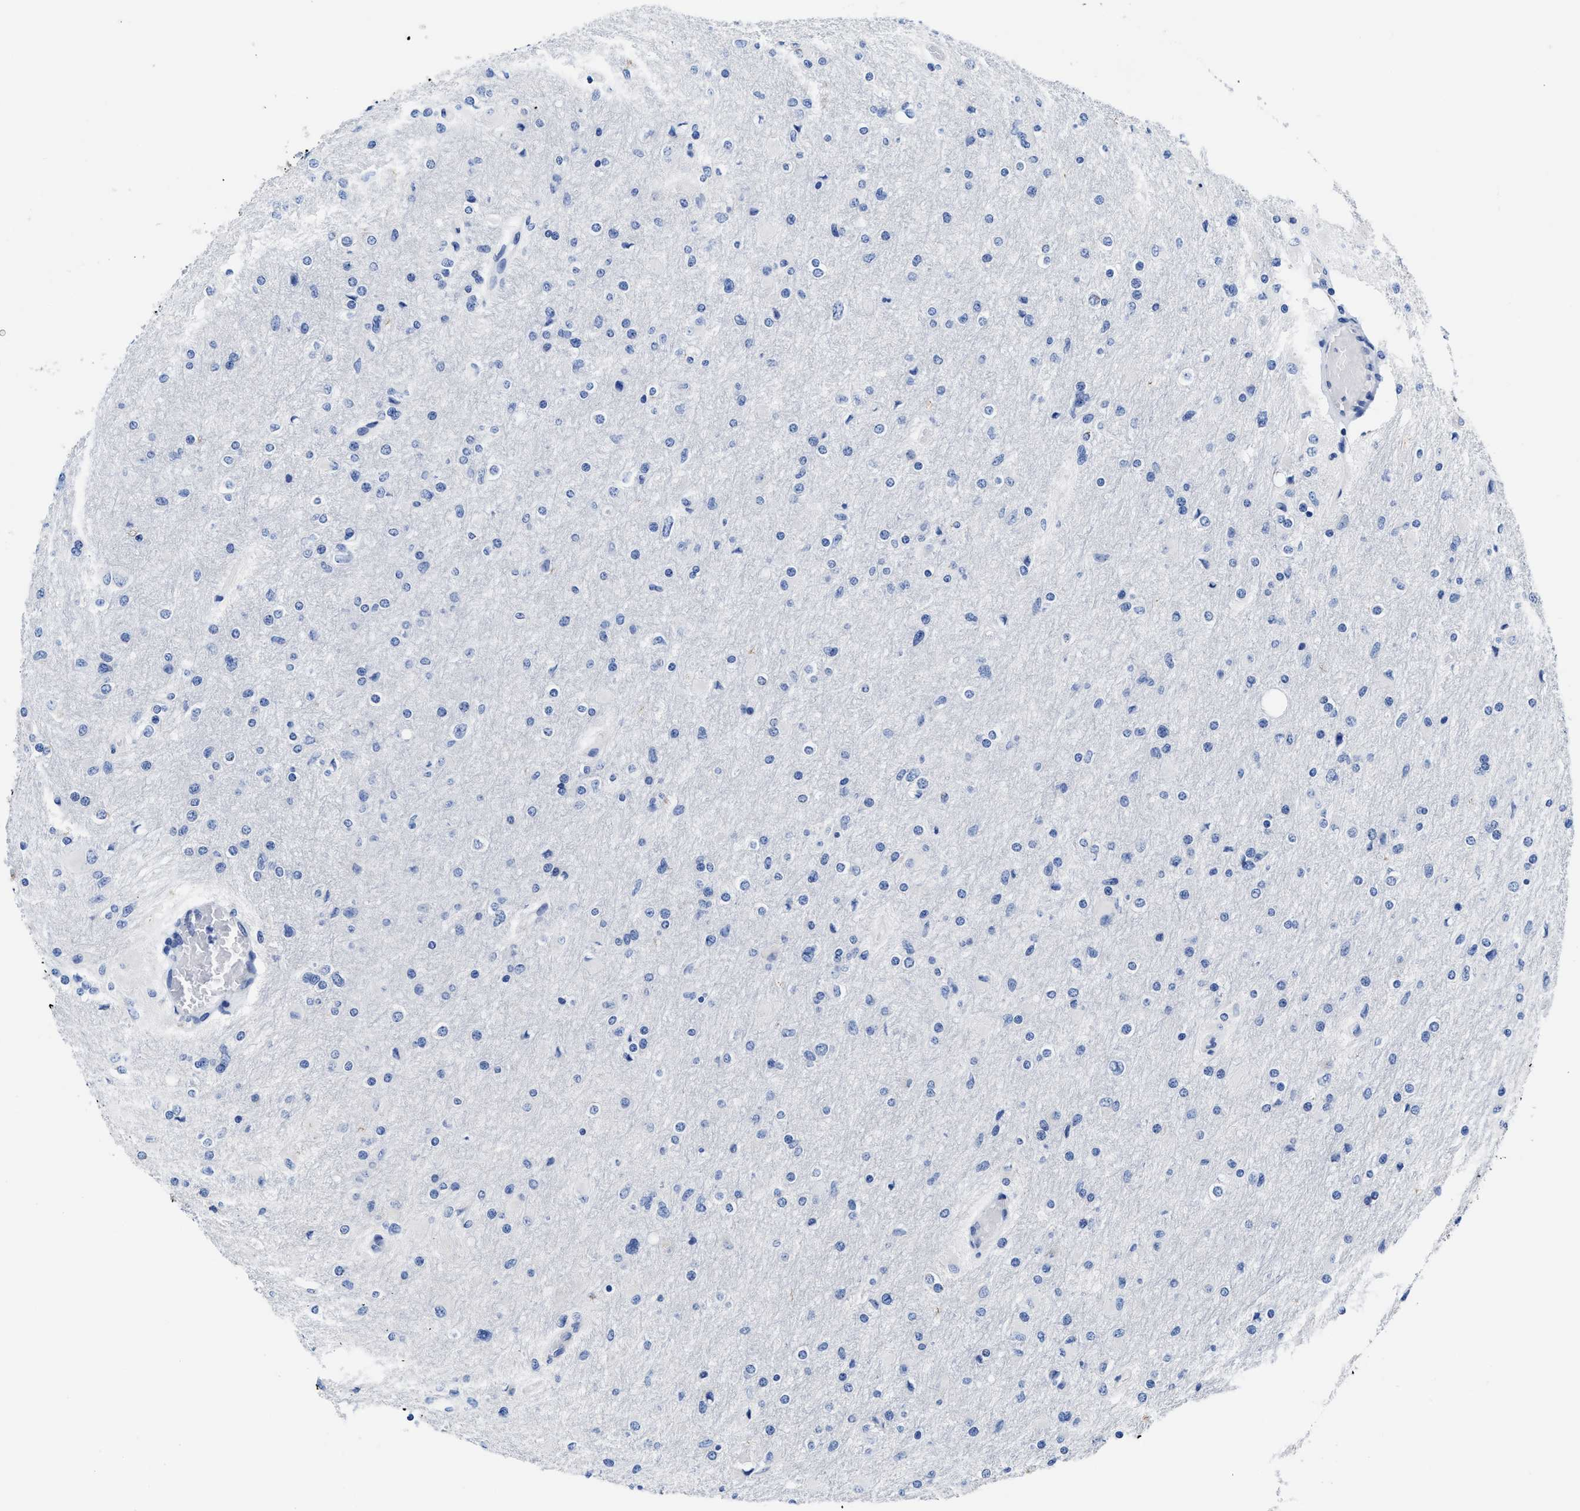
{"staining": {"intensity": "negative", "quantity": "none", "location": "none"}, "tissue": "glioma", "cell_type": "Tumor cells", "image_type": "cancer", "snomed": [{"axis": "morphology", "description": "Glioma, malignant, High grade"}, {"axis": "topography", "description": "Cerebral cortex"}], "caption": "The immunohistochemistry histopathology image has no significant staining in tumor cells of glioma tissue.", "gene": "HOOK1", "patient": {"sex": "female", "age": 36}}